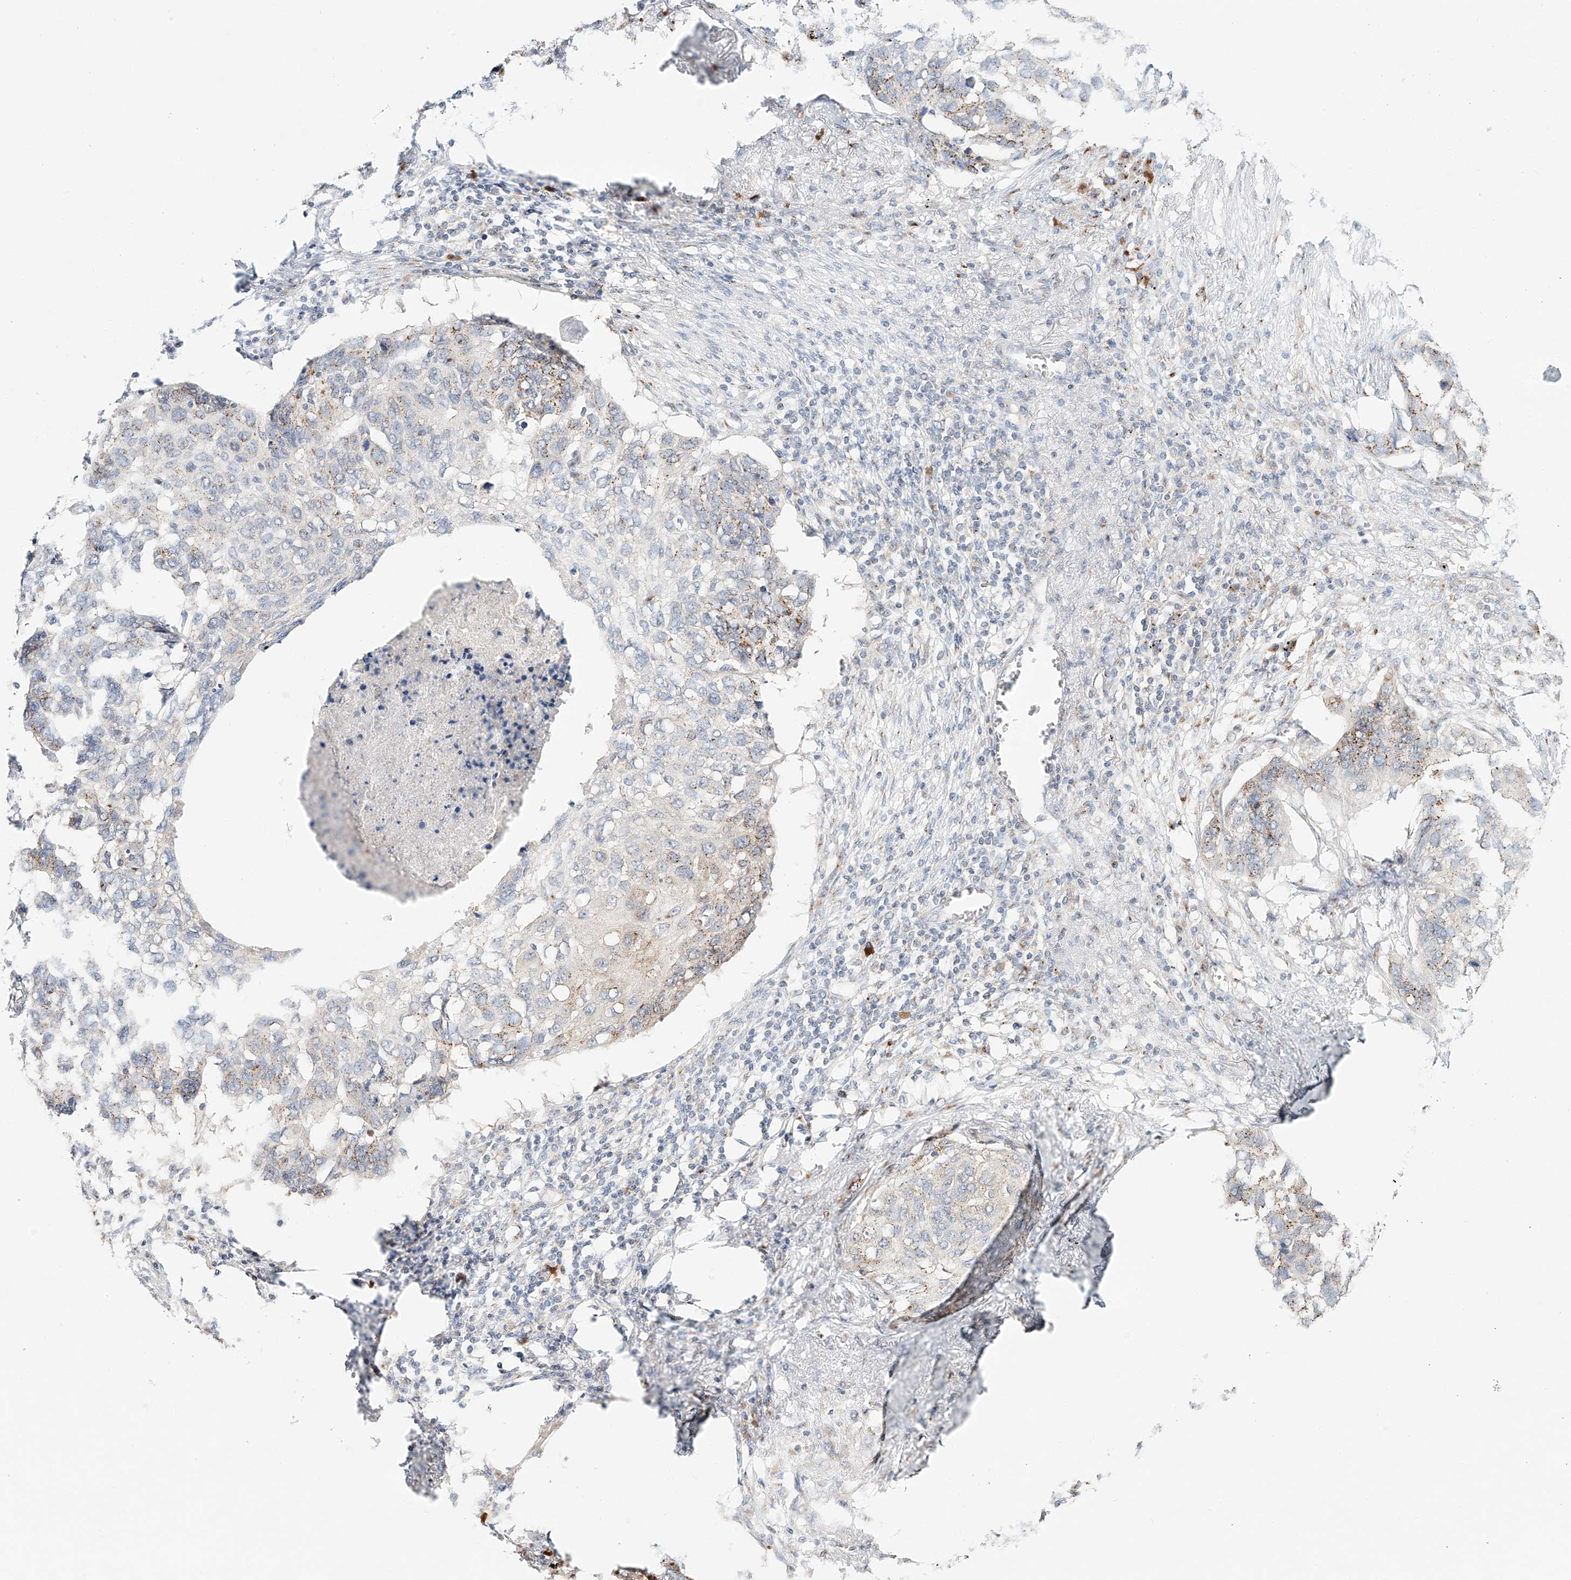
{"staining": {"intensity": "weak", "quantity": "25%-75%", "location": "cytoplasmic/membranous"}, "tissue": "lung cancer", "cell_type": "Tumor cells", "image_type": "cancer", "snomed": [{"axis": "morphology", "description": "Squamous cell carcinoma, NOS"}, {"axis": "topography", "description": "Lung"}], "caption": "IHC image of neoplastic tissue: human lung cancer stained using IHC reveals low levels of weak protein expression localized specifically in the cytoplasmic/membranous of tumor cells, appearing as a cytoplasmic/membranous brown color.", "gene": "BSDC1", "patient": {"sex": "female", "age": 63}}